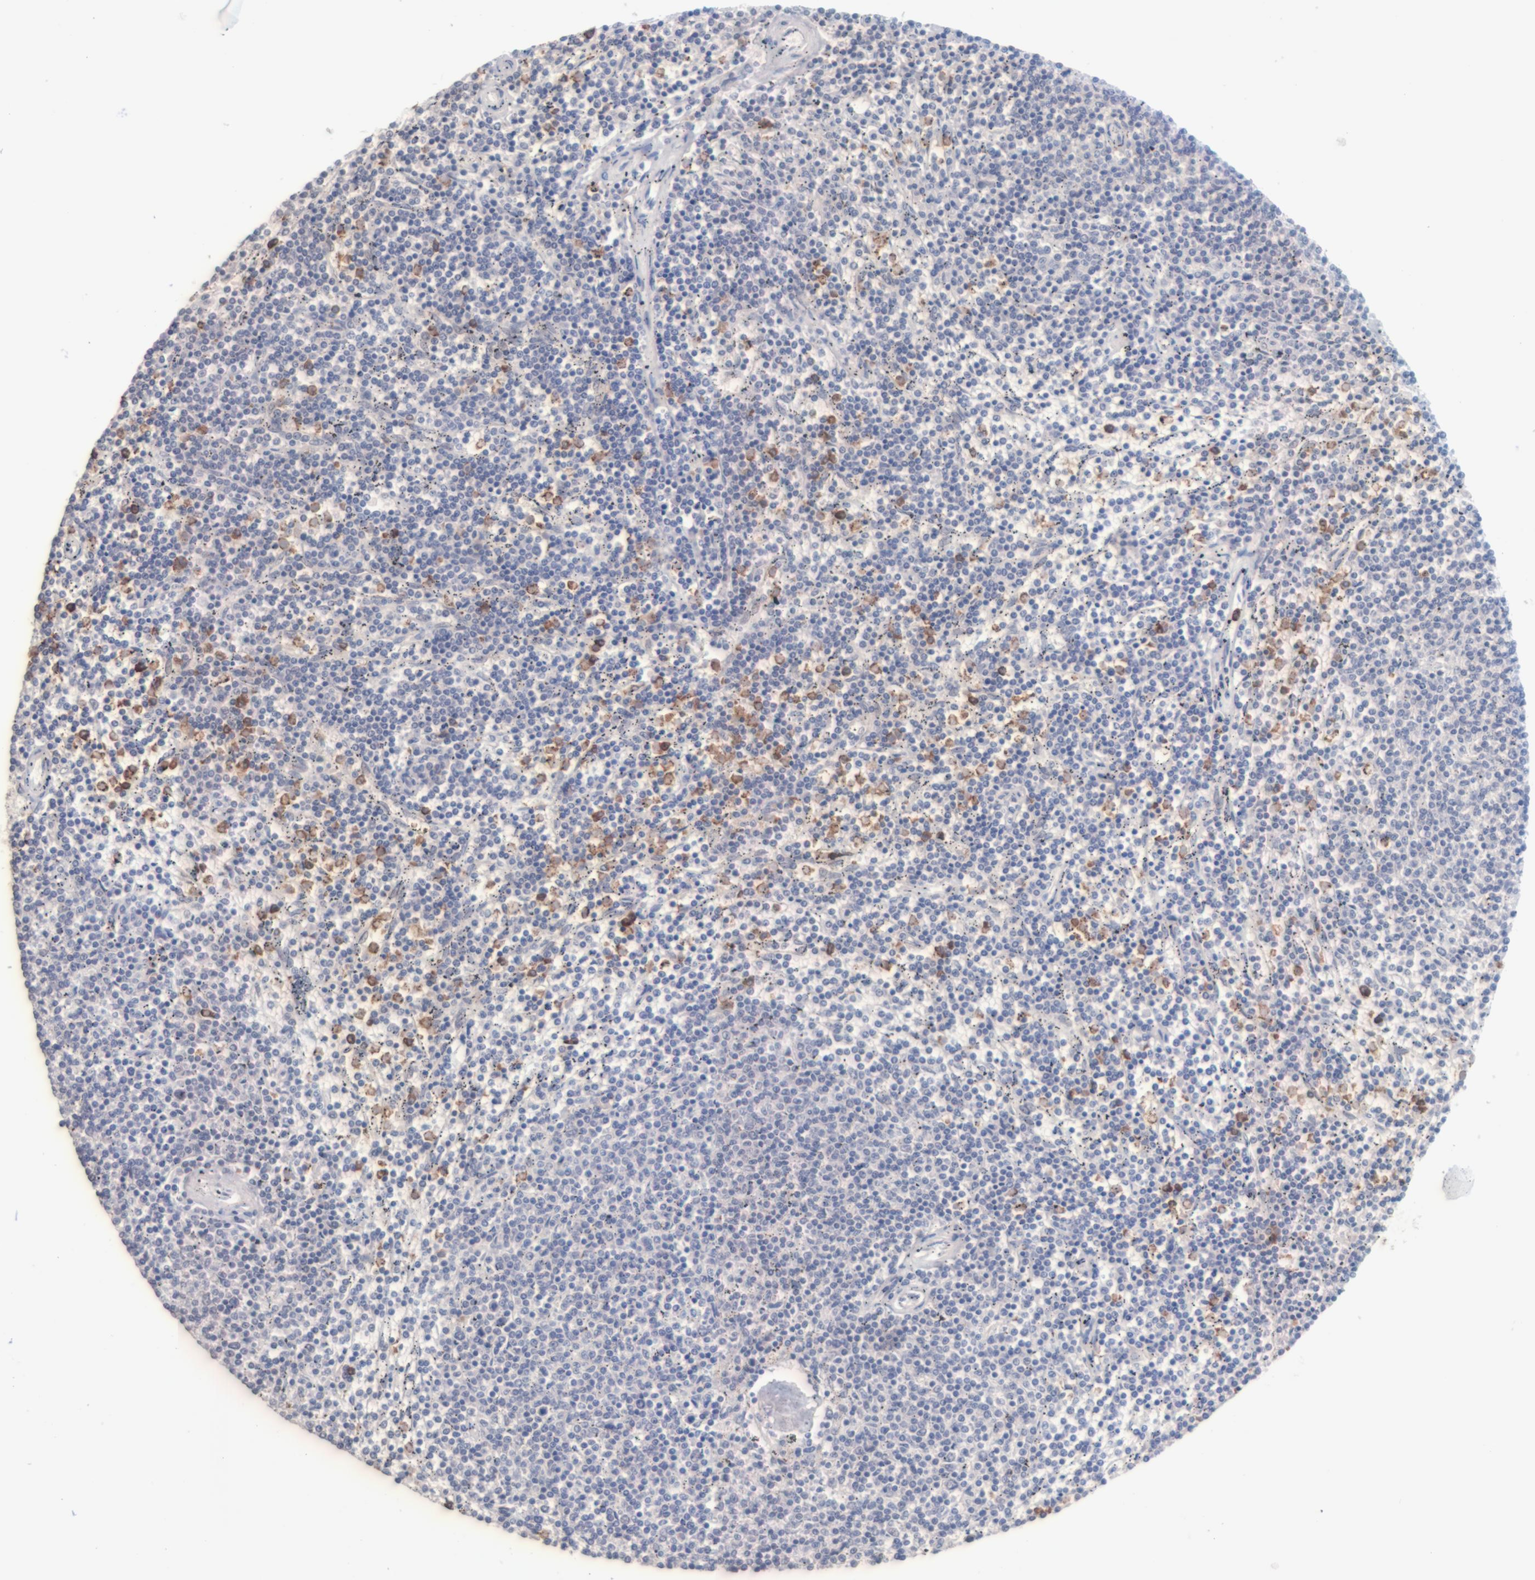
{"staining": {"intensity": "moderate", "quantity": "<25%", "location": "cytoplasmic/membranous"}, "tissue": "lymphoma", "cell_type": "Tumor cells", "image_type": "cancer", "snomed": [{"axis": "morphology", "description": "Malignant lymphoma, non-Hodgkin's type, Low grade"}, {"axis": "topography", "description": "Spleen"}], "caption": "The image reveals staining of malignant lymphoma, non-Hodgkin's type (low-grade), revealing moderate cytoplasmic/membranous protein positivity (brown color) within tumor cells.", "gene": "MGAM", "patient": {"sex": "female", "age": 50}}